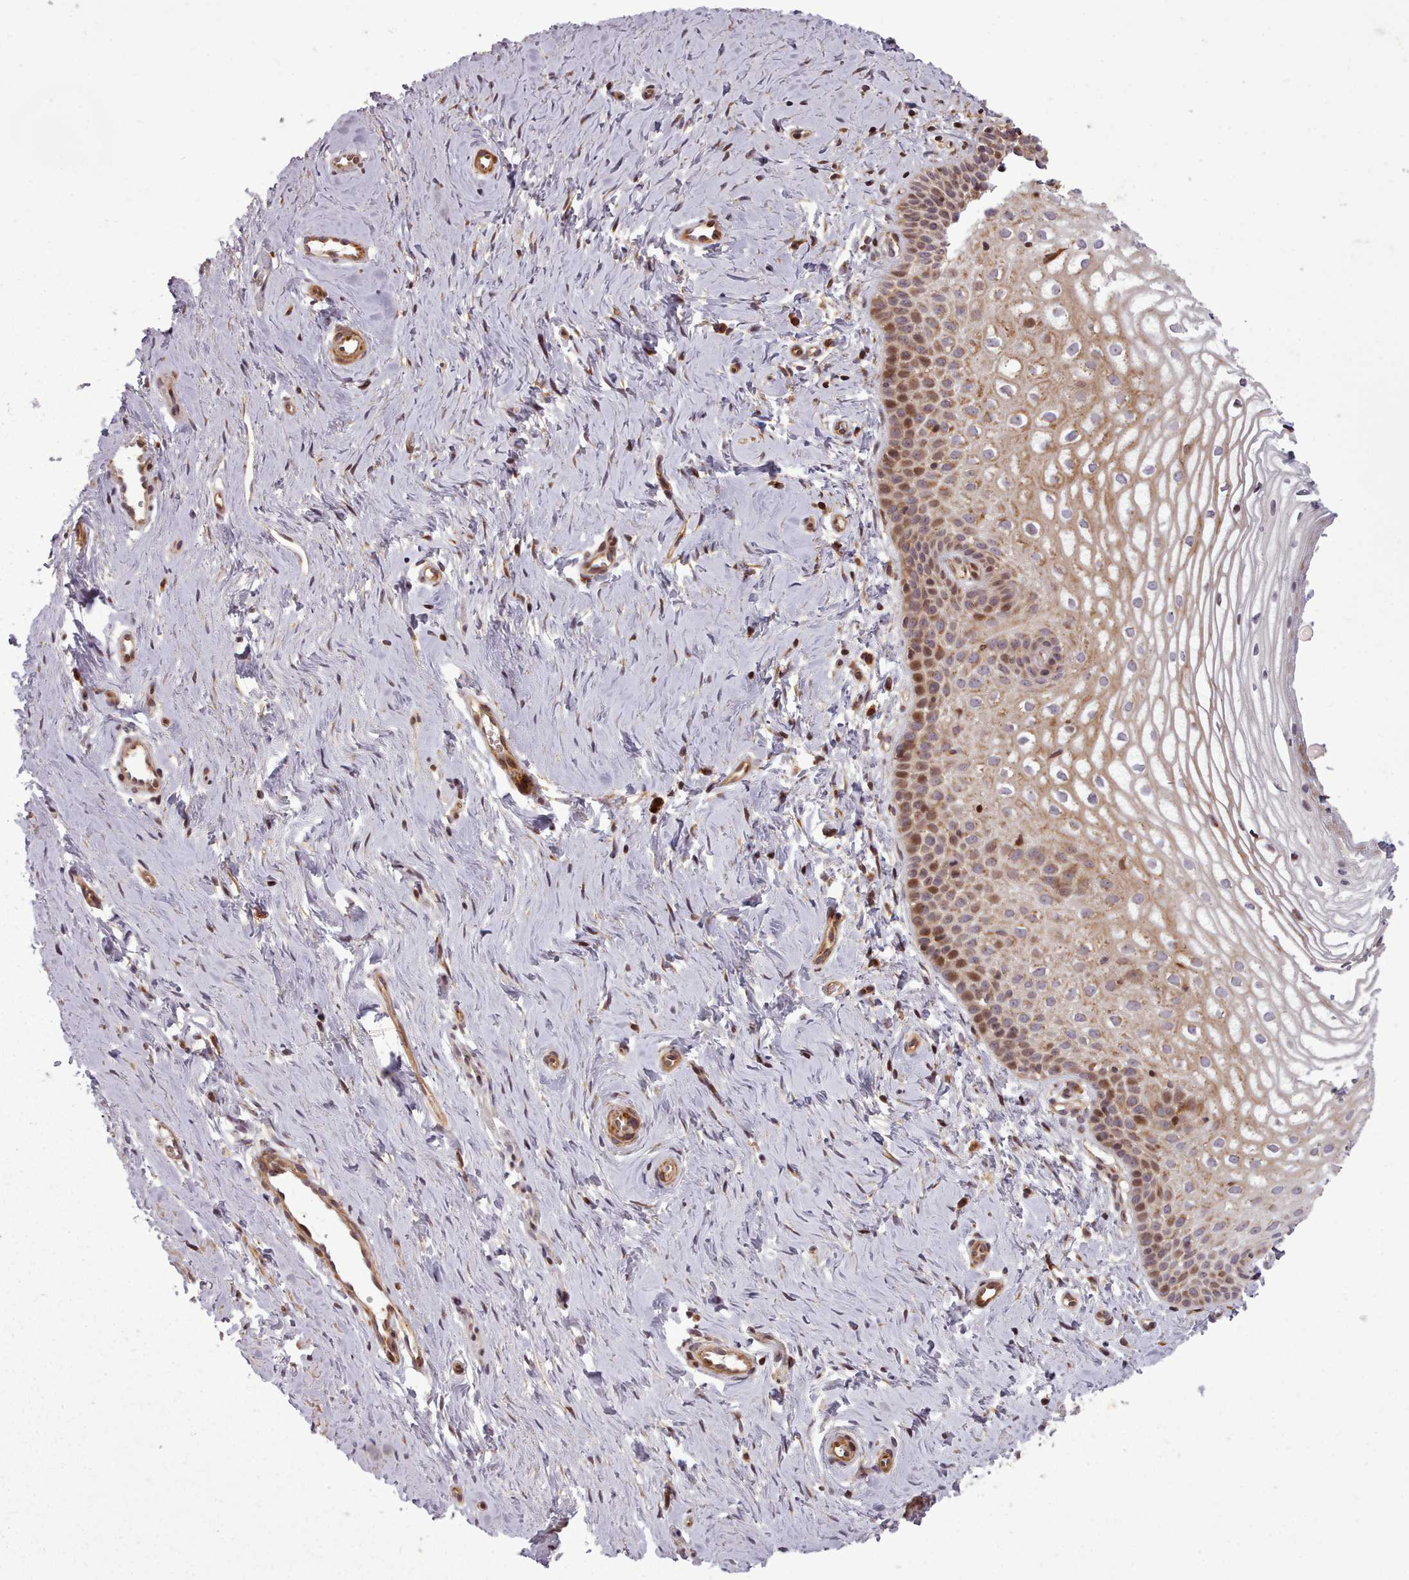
{"staining": {"intensity": "moderate", "quantity": ">75%", "location": "cytoplasmic/membranous,nuclear"}, "tissue": "vagina", "cell_type": "Squamous epithelial cells", "image_type": "normal", "snomed": [{"axis": "morphology", "description": "Normal tissue, NOS"}, {"axis": "topography", "description": "Vagina"}], "caption": "DAB immunohistochemical staining of normal human vagina reveals moderate cytoplasmic/membranous,nuclear protein positivity in approximately >75% of squamous epithelial cells.", "gene": "NLRP7", "patient": {"sex": "female", "age": 56}}